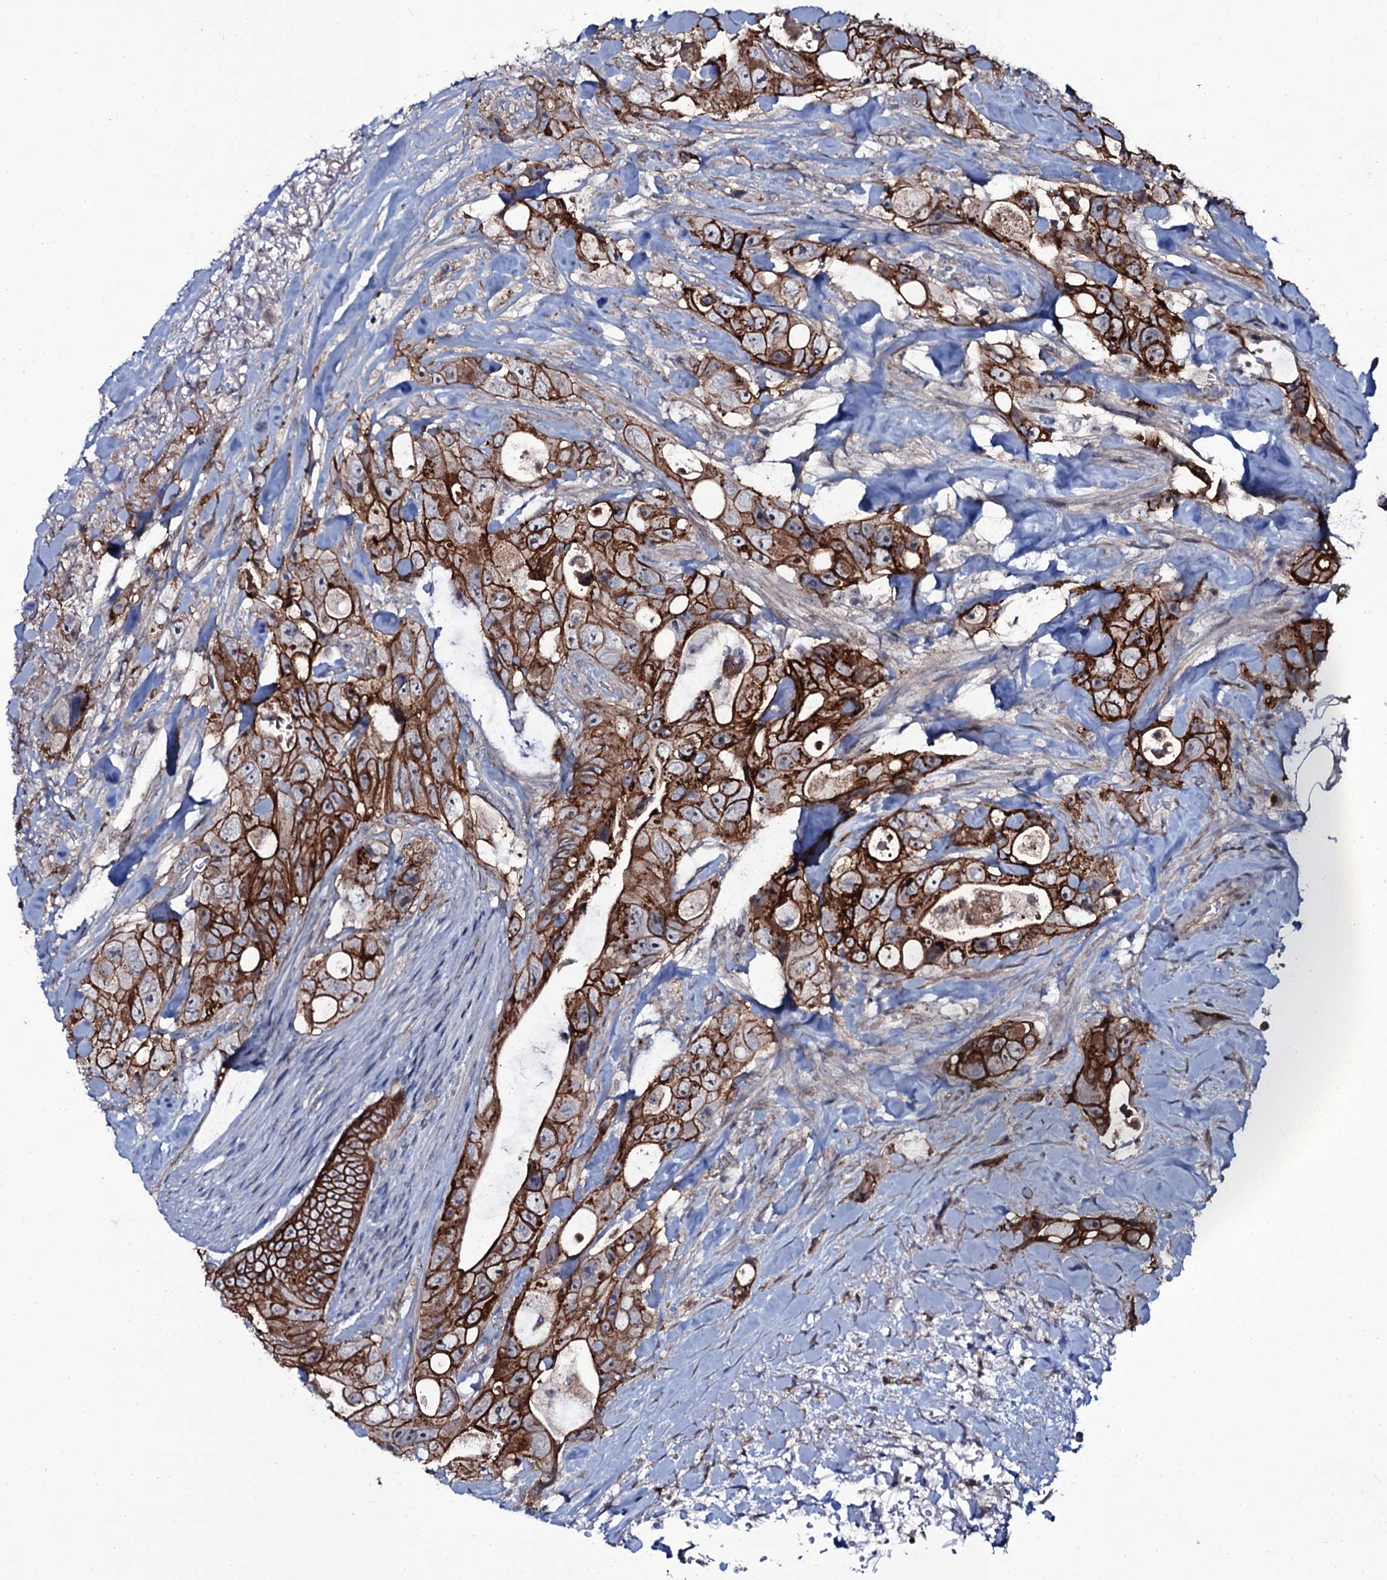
{"staining": {"intensity": "strong", "quantity": ">75%", "location": "cytoplasmic/membranous"}, "tissue": "colorectal cancer", "cell_type": "Tumor cells", "image_type": "cancer", "snomed": [{"axis": "morphology", "description": "Adenocarcinoma, NOS"}, {"axis": "topography", "description": "Colon"}], "caption": "Human colorectal adenocarcinoma stained with a protein marker exhibits strong staining in tumor cells.", "gene": "SNAP23", "patient": {"sex": "female", "age": 46}}